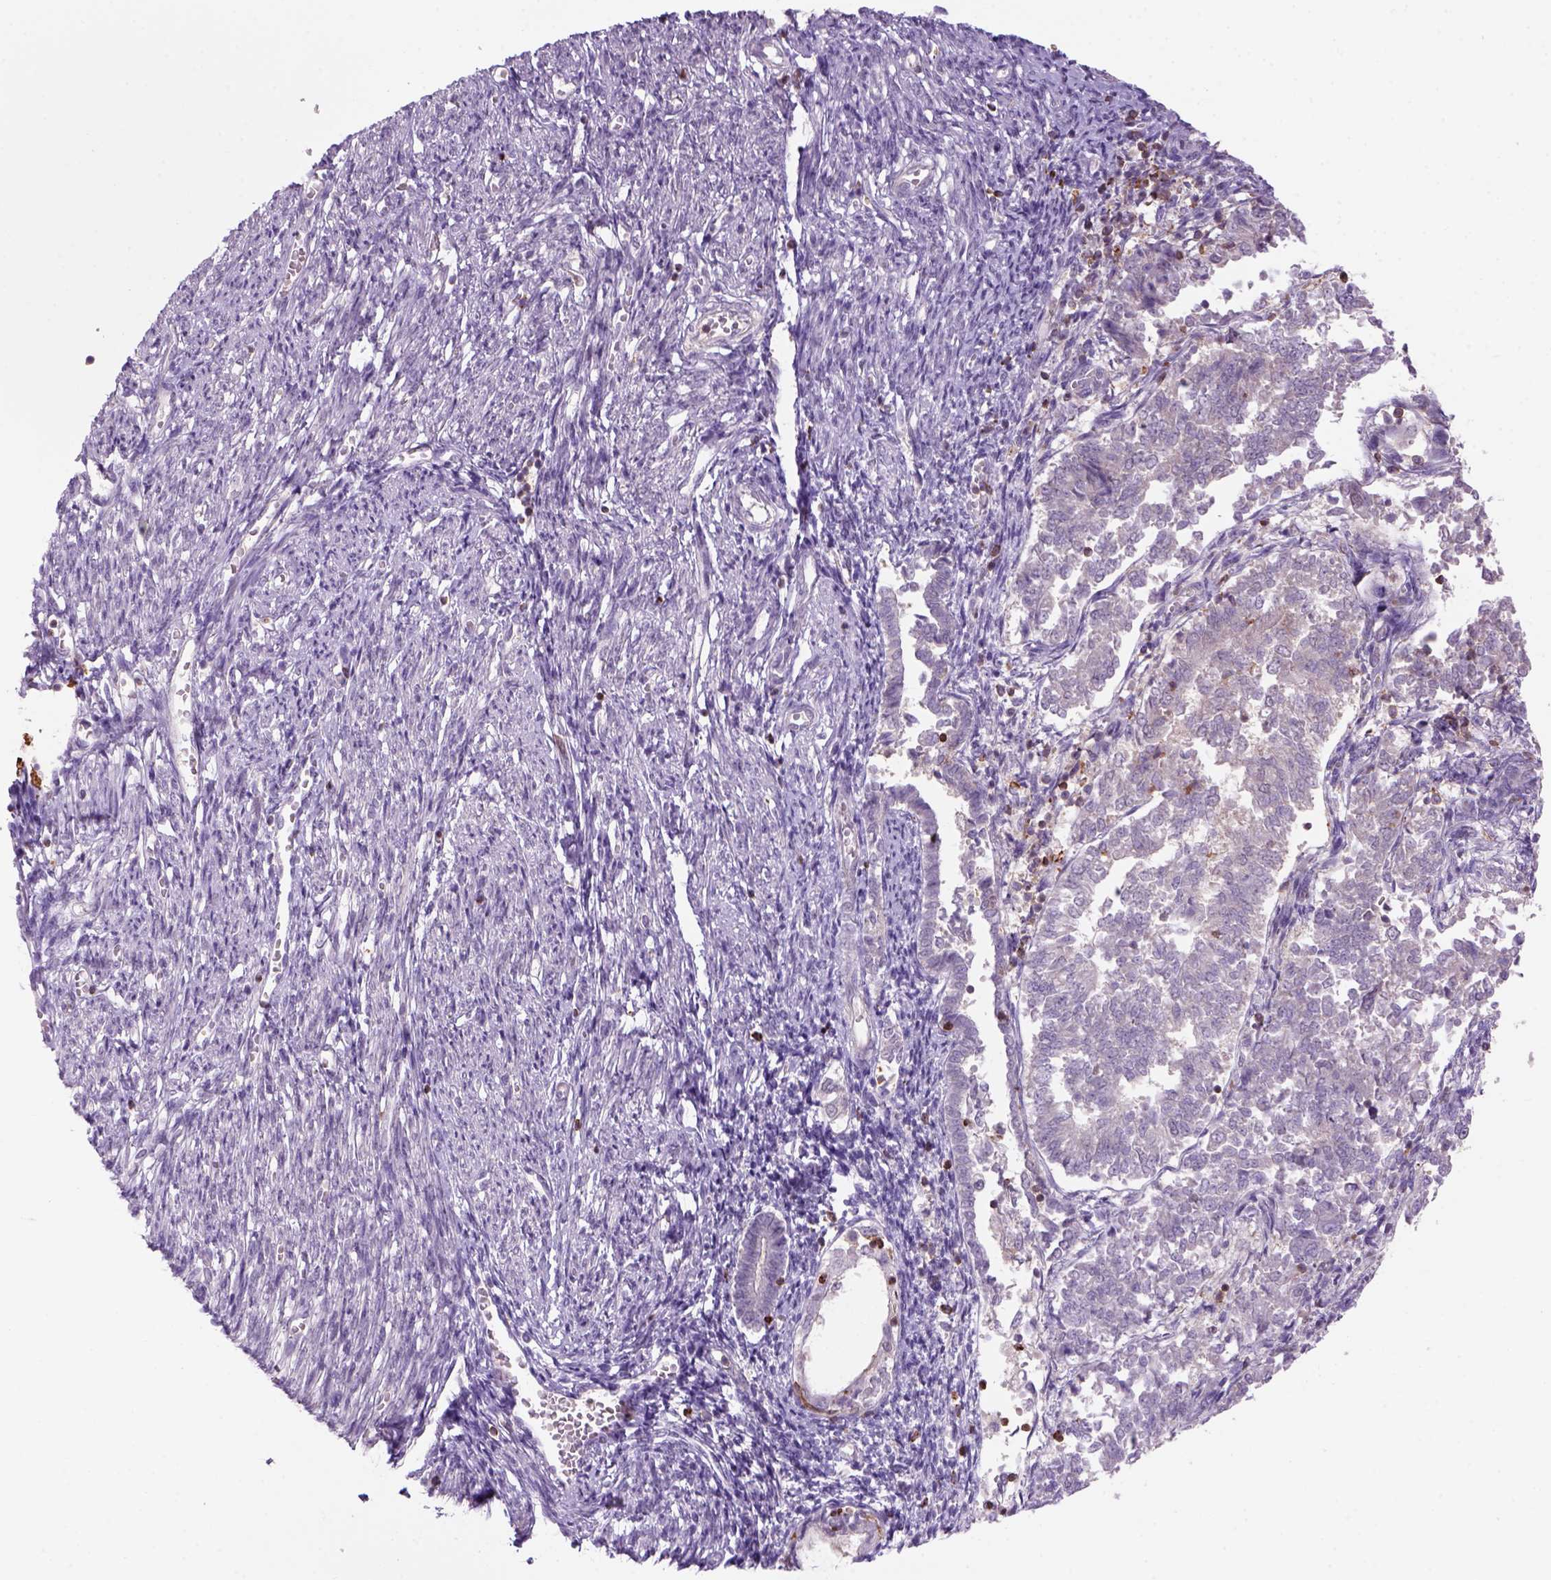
{"staining": {"intensity": "negative", "quantity": "none", "location": "none"}, "tissue": "endometrial cancer", "cell_type": "Tumor cells", "image_type": "cancer", "snomed": [{"axis": "morphology", "description": "Adenocarcinoma, NOS"}, {"axis": "topography", "description": "Endometrium"}], "caption": "IHC micrograph of human adenocarcinoma (endometrial) stained for a protein (brown), which shows no expression in tumor cells.", "gene": "GOT1", "patient": {"sex": "female", "age": 65}}